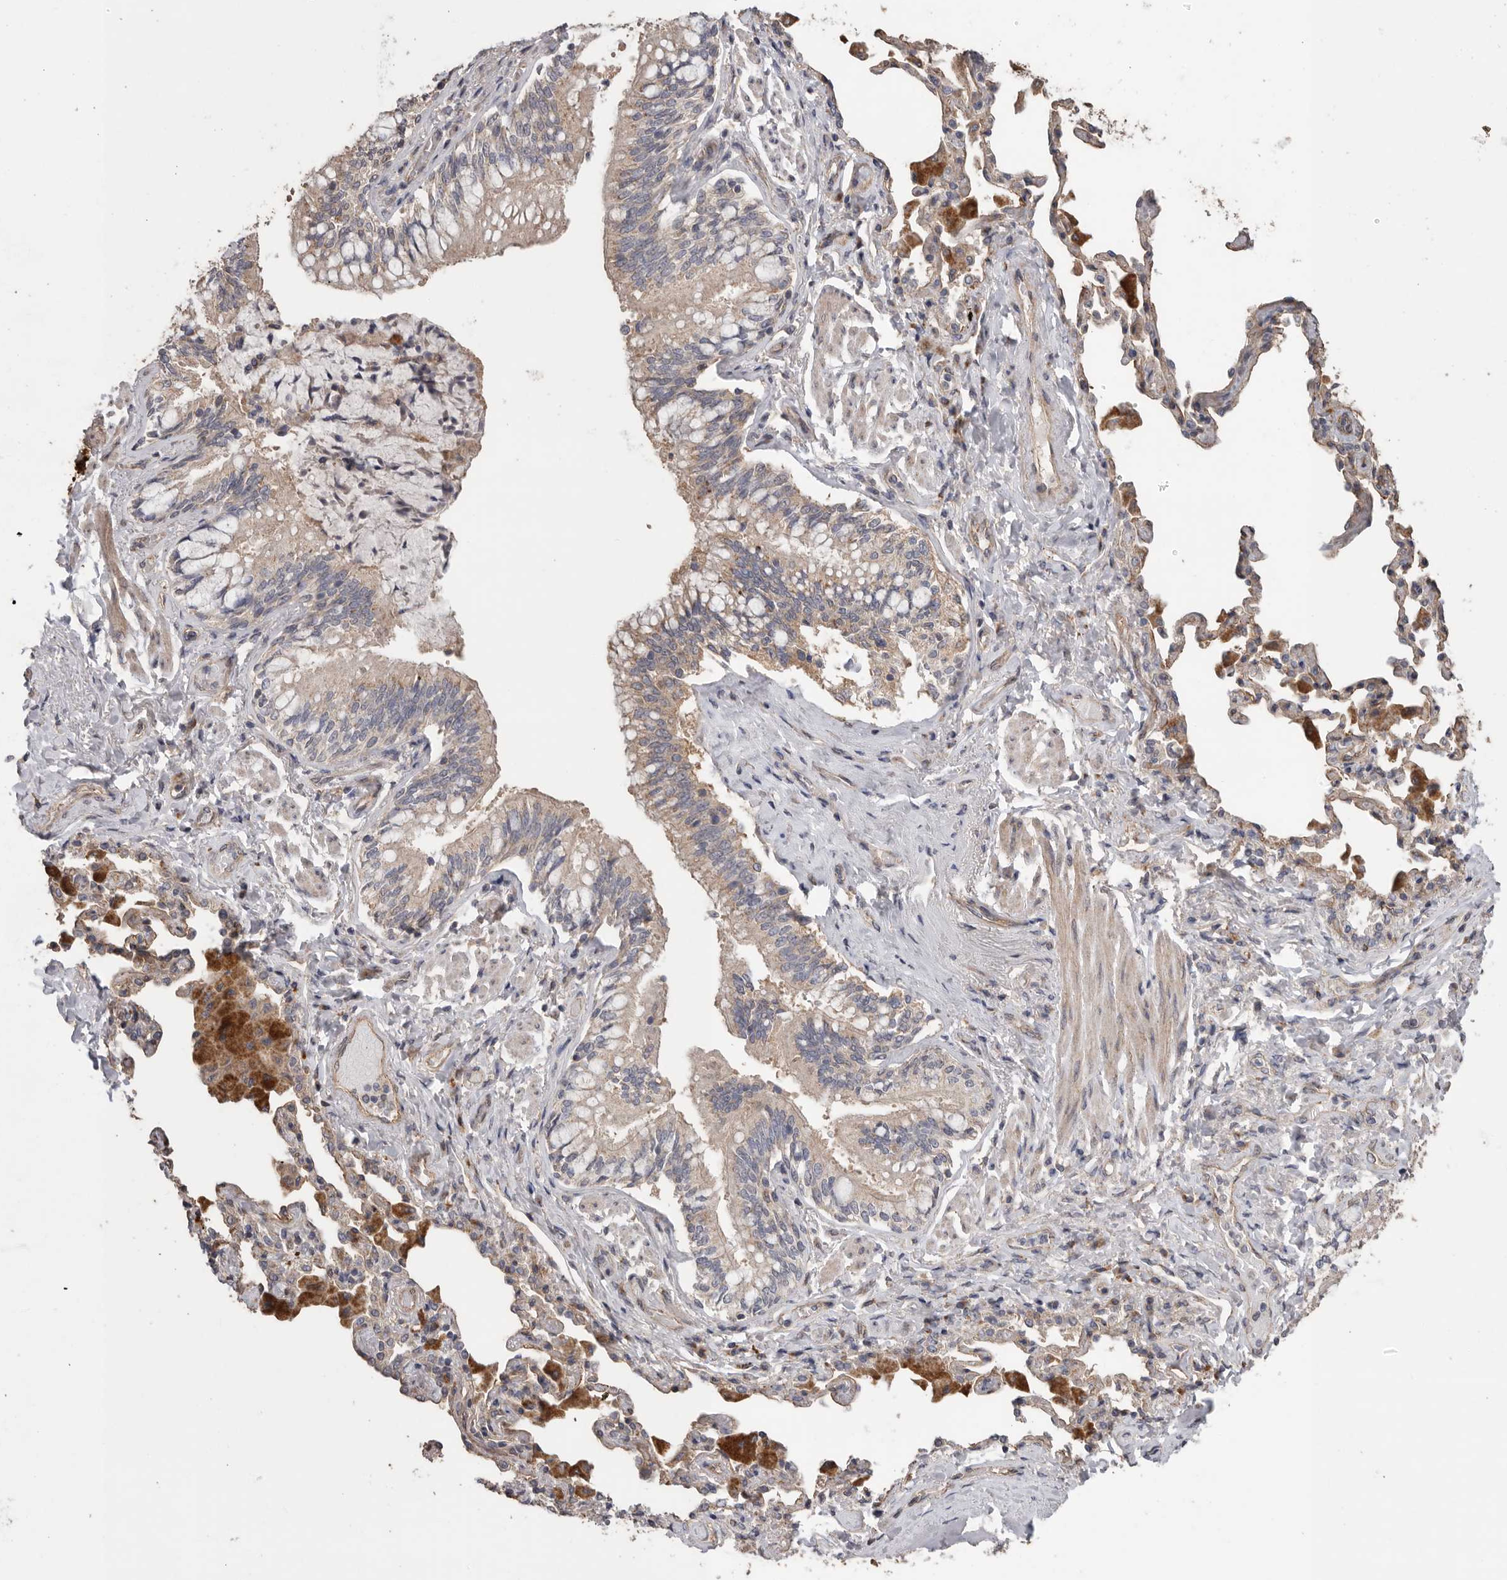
{"staining": {"intensity": "moderate", "quantity": ">75%", "location": "cytoplasmic/membranous"}, "tissue": "bronchus", "cell_type": "Respiratory epithelial cells", "image_type": "normal", "snomed": [{"axis": "morphology", "description": "Normal tissue, NOS"}, {"axis": "morphology", "description": "Inflammation, NOS"}, {"axis": "topography", "description": "Bronchus"}, {"axis": "topography", "description": "Lung"}], "caption": "Immunohistochemistry (DAB) staining of normal human bronchus displays moderate cytoplasmic/membranous protein expression in approximately >75% of respiratory epithelial cells. (brown staining indicates protein expression, while blue staining denotes nuclei).", "gene": "PODXL2", "patient": {"sex": "female", "age": 46}}